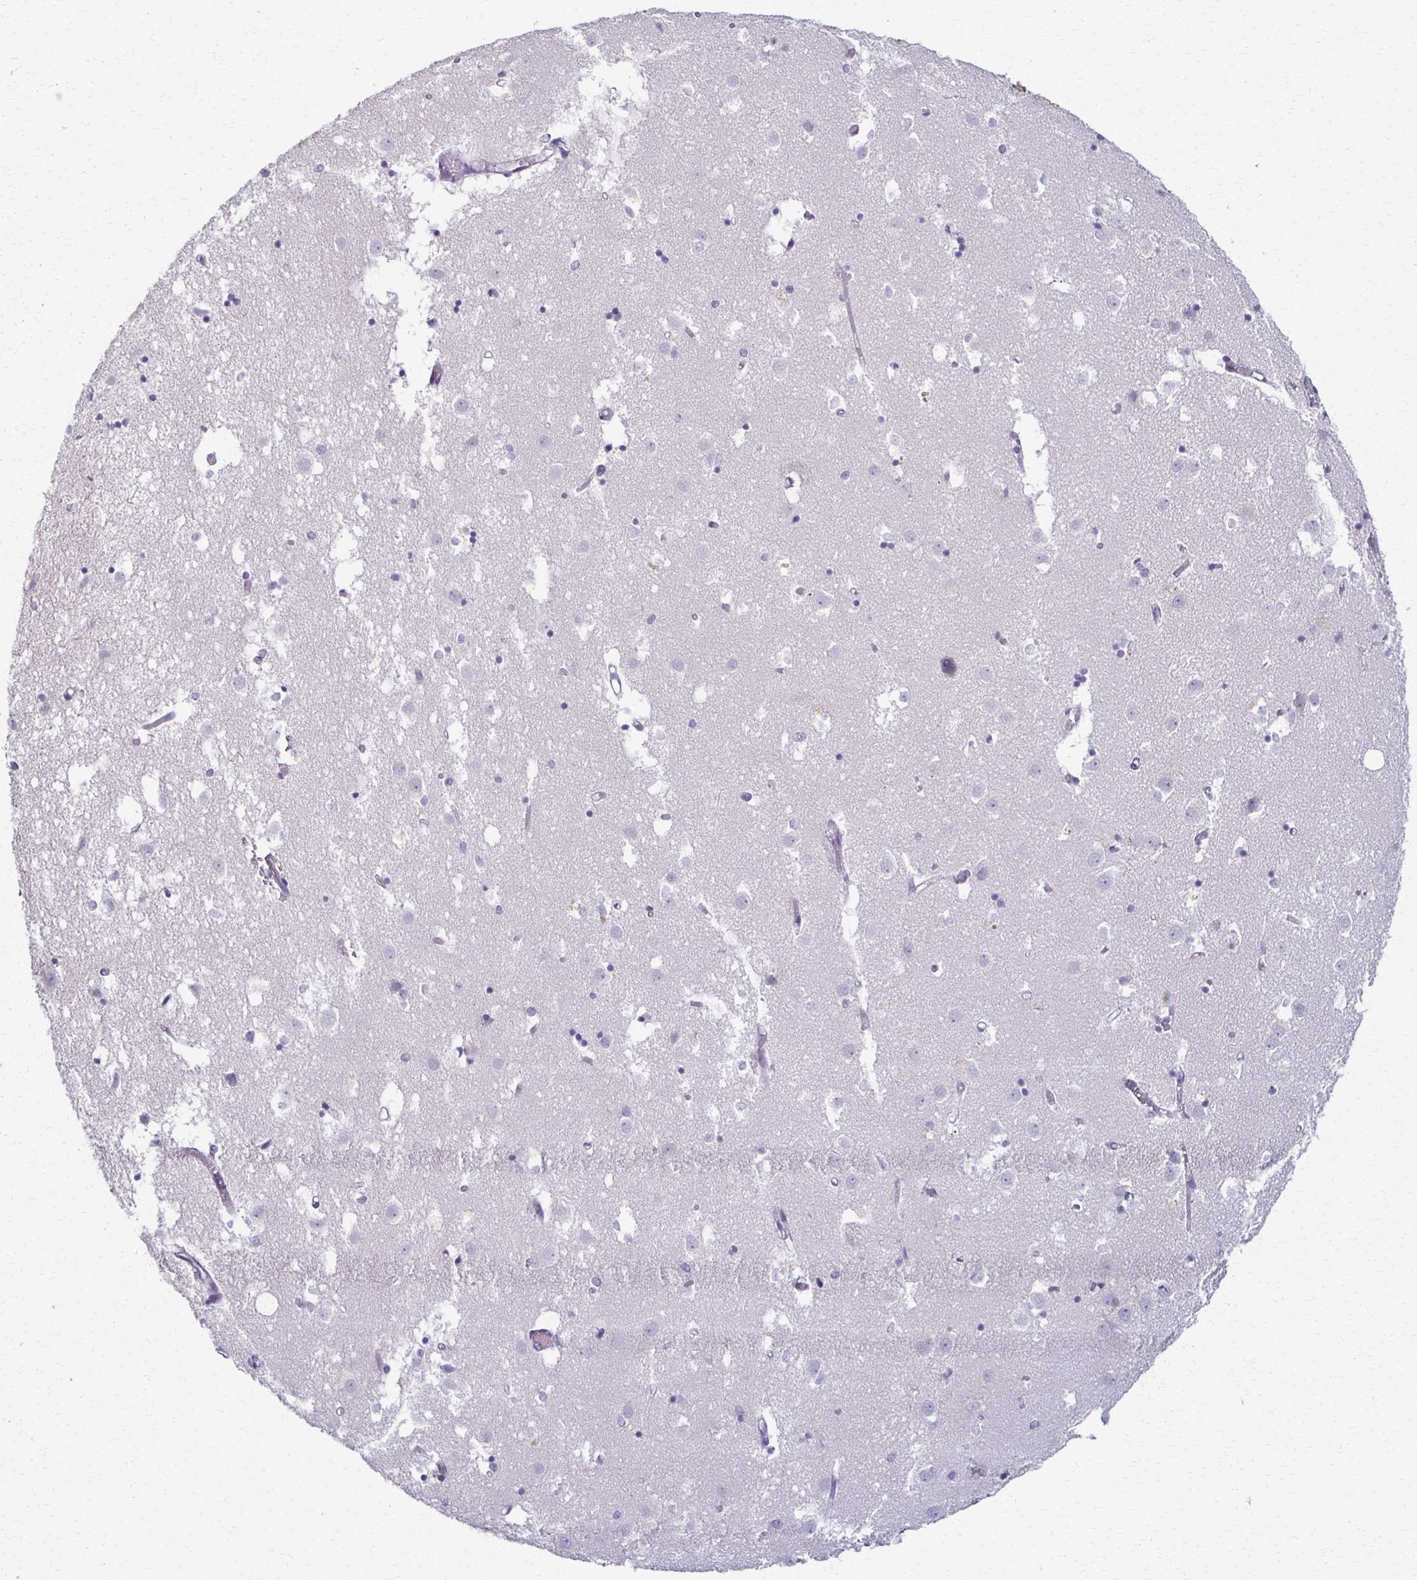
{"staining": {"intensity": "negative", "quantity": "none", "location": "none"}, "tissue": "caudate", "cell_type": "Glial cells", "image_type": "normal", "snomed": [{"axis": "morphology", "description": "Normal tissue, NOS"}, {"axis": "topography", "description": "Lateral ventricle wall"}], "caption": "IHC image of benign human caudate stained for a protein (brown), which displays no staining in glial cells.", "gene": "FOXO4", "patient": {"sex": "male", "age": 70}}